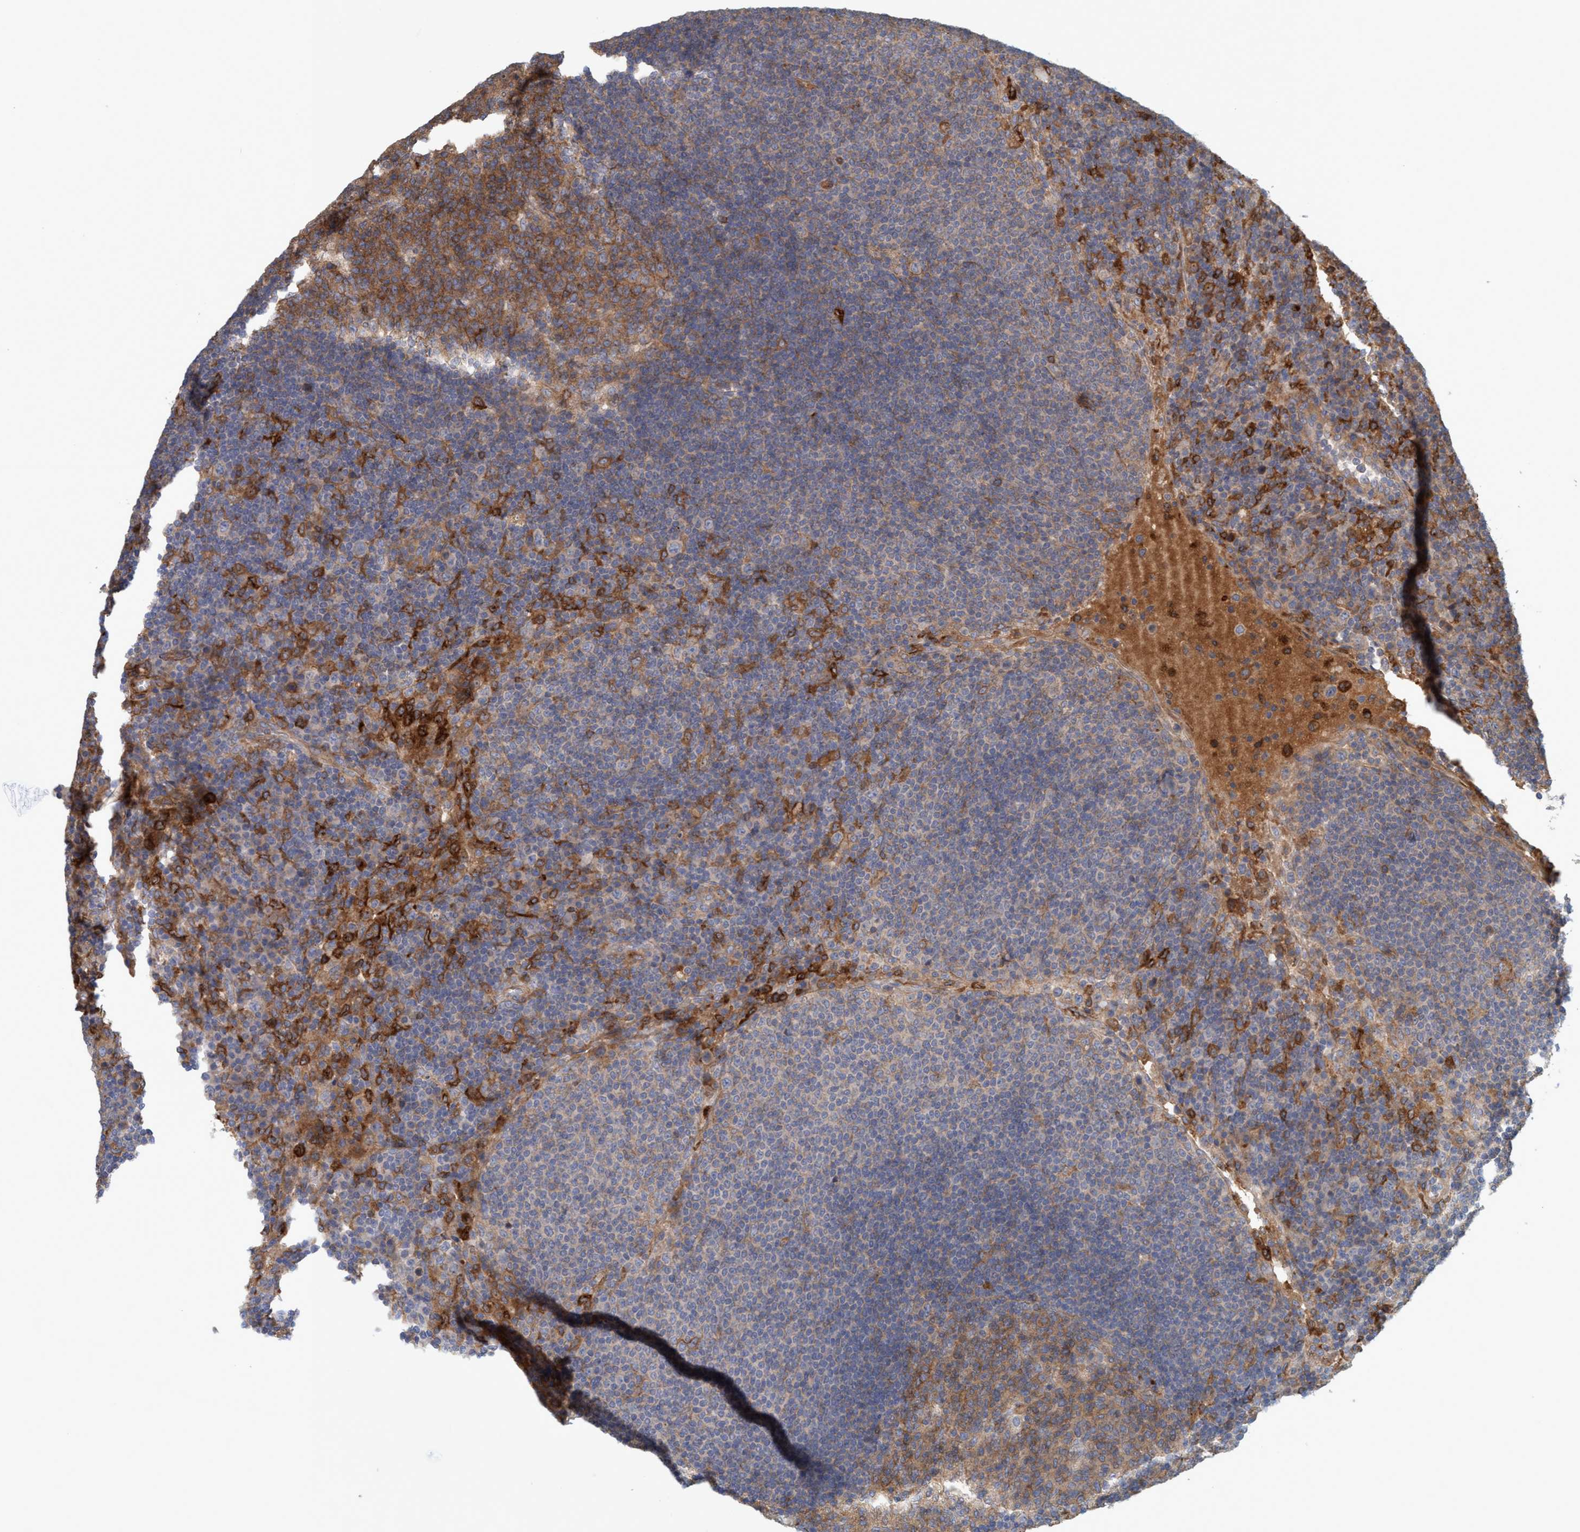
{"staining": {"intensity": "strong", "quantity": ">75%", "location": "cytoplasmic/membranous"}, "tissue": "lymph node", "cell_type": "Germinal center cells", "image_type": "normal", "snomed": [{"axis": "morphology", "description": "Normal tissue, NOS"}, {"axis": "topography", "description": "Lymph node"}], "caption": "This image reveals benign lymph node stained with immunohistochemistry (IHC) to label a protein in brown. The cytoplasmic/membranous of germinal center cells show strong positivity for the protein. Nuclei are counter-stained blue.", "gene": "SPECC1", "patient": {"sex": "female", "age": 53}}